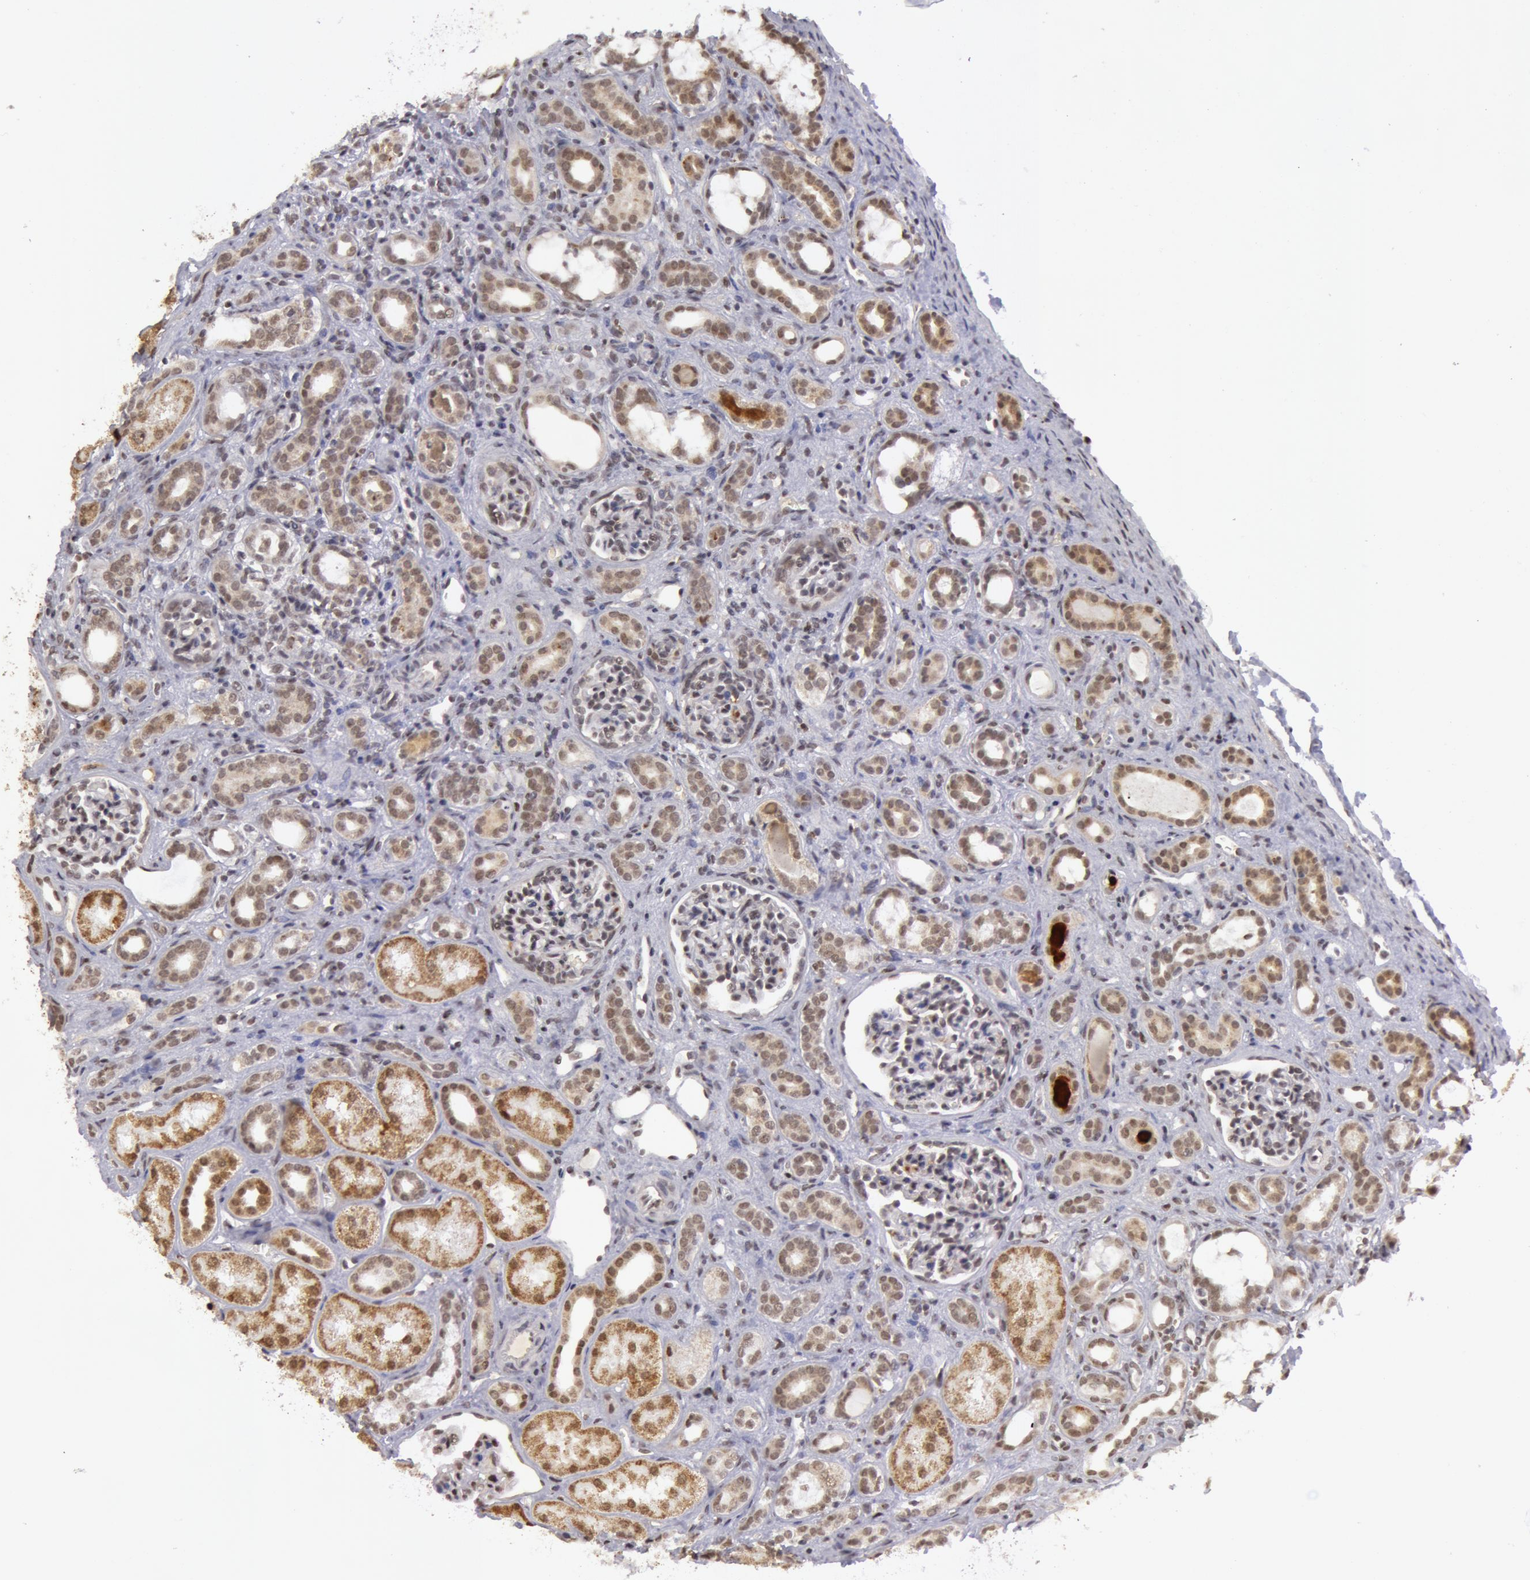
{"staining": {"intensity": "strong", "quantity": "25%-75%", "location": "nuclear"}, "tissue": "kidney", "cell_type": "Cells in glomeruli", "image_type": "normal", "snomed": [{"axis": "morphology", "description": "Normal tissue, NOS"}, {"axis": "topography", "description": "Kidney"}], "caption": "Immunohistochemistry (IHC) of benign kidney demonstrates high levels of strong nuclear positivity in approximately 25%-75% of cells in glomeruli. Immunohistochemistry (IHC) stains the protein of interest in brown and the nuclei are stained blue.", "gene": "VRTN", "patient": {"sex": "male", "age": 7}}